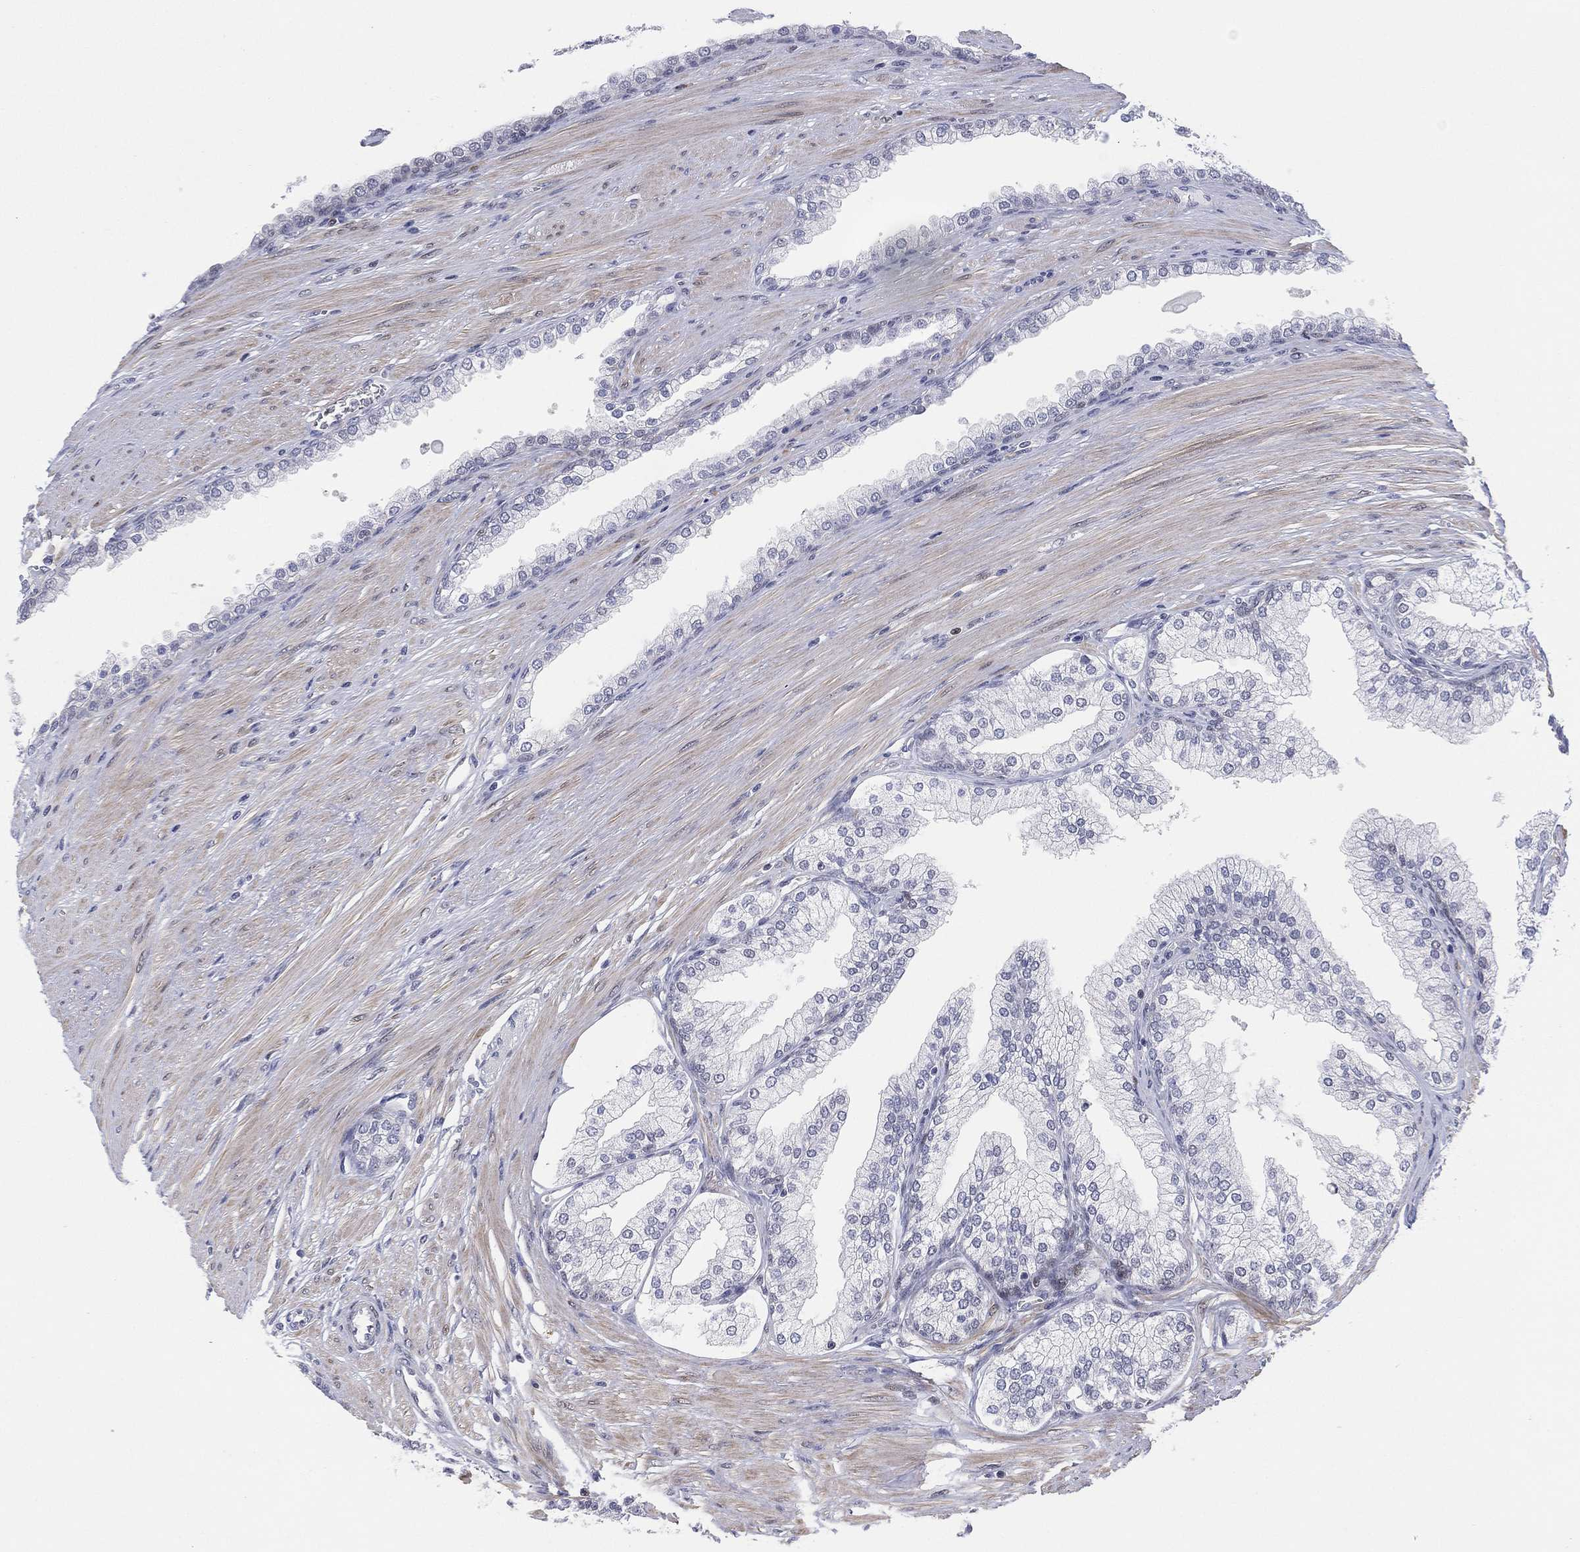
{"staining": {"intensity": "negative", "quantity": "none", "location": "none"}, "tissue": "prostate cancer", "cell_type": "Tumor cells", "image_type": "cancer", "snomed": [{"axis": "morphology", "description": "Adenocarcinoma, NOS"}, {"axis": "topography", "description": "Prostate"}], "caption": "Tumor cells are negative for brown protein staining in prostate cancer (adenocarcinoma). (DAB IHC visualized using brightfield microscopy, high magnification).", "gene": "SLC4A4", "patient": {"sex": "male", "age": 67}}